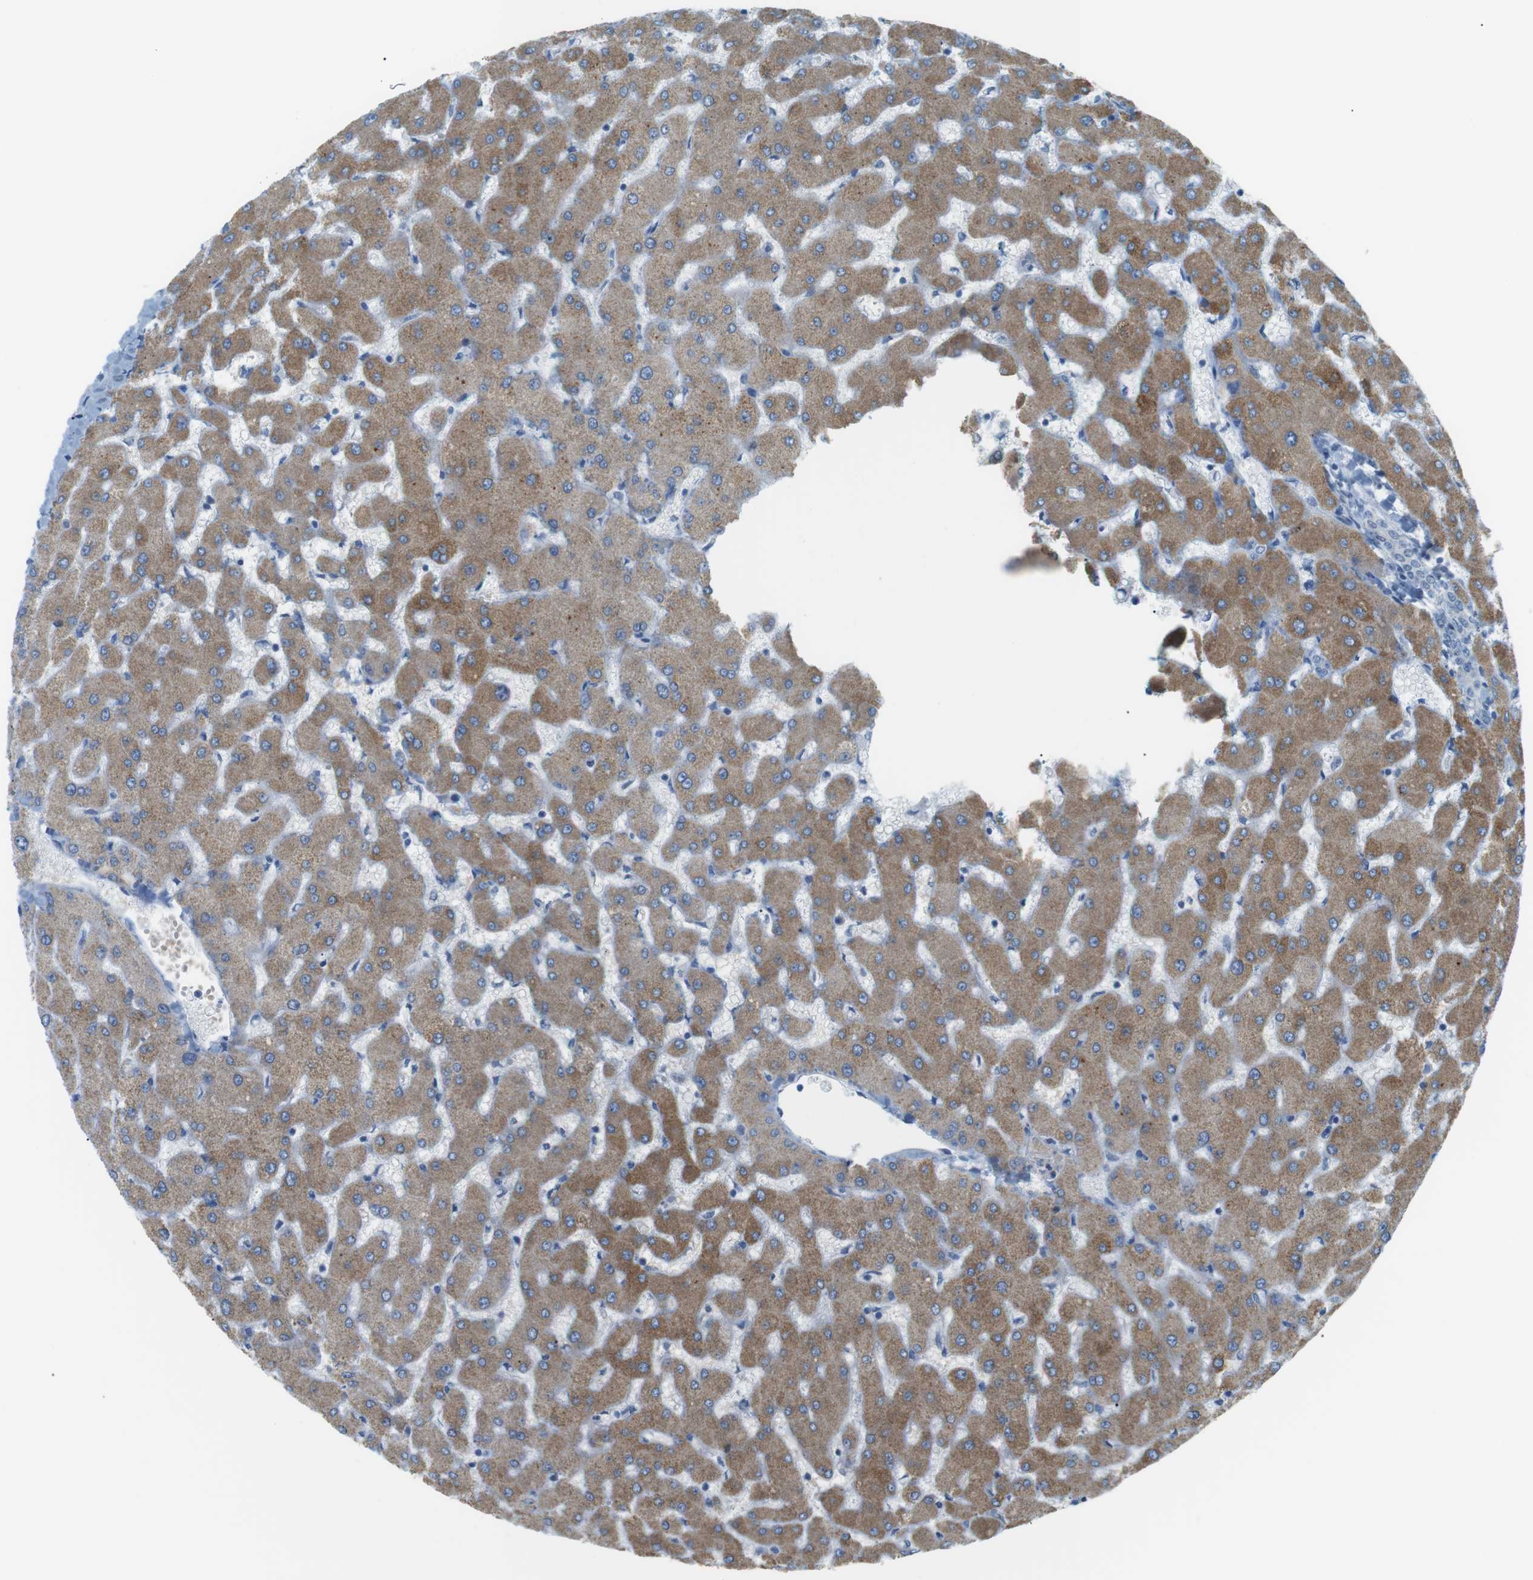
{"staining": {"intensity": "negative", "quantity": "none", "location": "none"}, "tissue": "liver", "cell_type": "Cholangiocytes", "image_type": "normal", "snomed": [{"axis": "morphology", "description": "Normal tissue, NOS"}, {"axis": "topography", "description": "Liver"}], "caption": "IHC image of unremarkable liver: human liver stained with DAB (3,3'-diaminobenzidine) shows no significant protein positivity in cholangiocytes.", "gene": "VAMP1", "patient": {"sex": "female", "age": 63}}